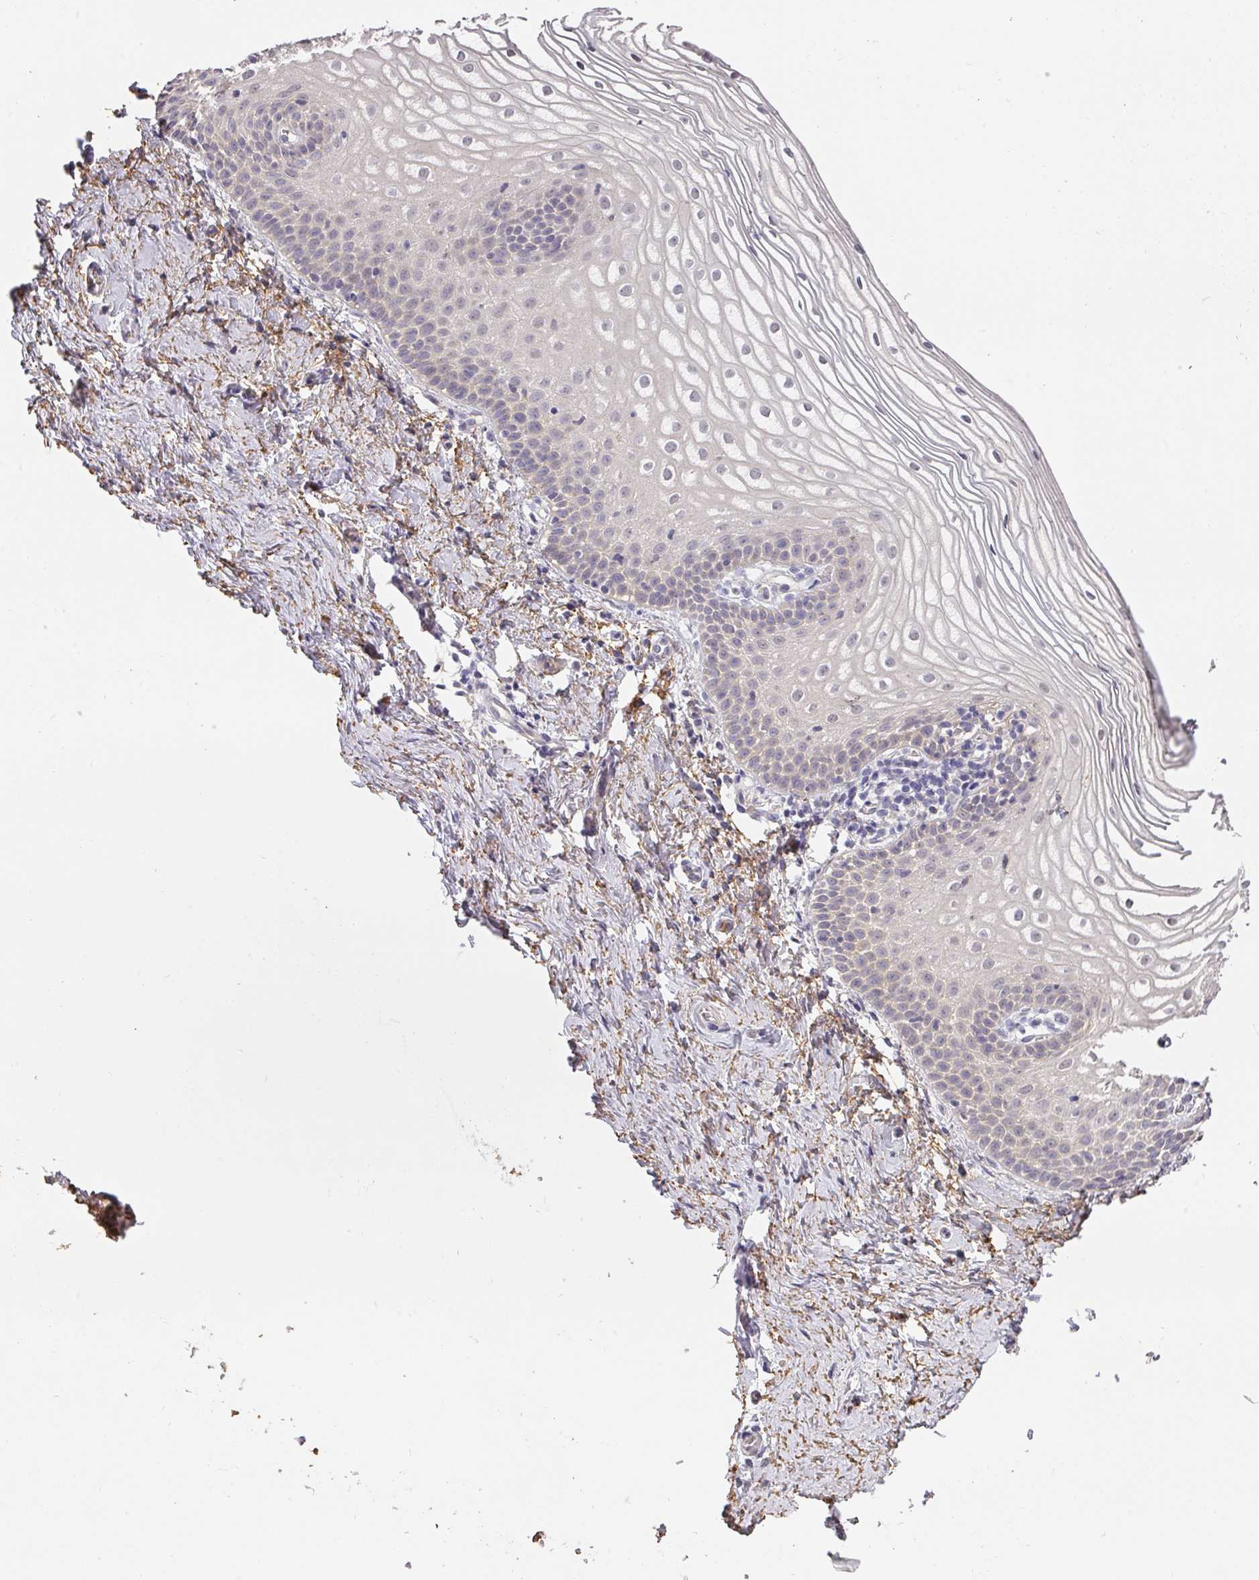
{"staining": {"intensity": "weak", "quantity": "25%-75%", "location": "nuclear"}, "tissue": "vagina", "cell_type": "Squamous epithelial cells", "image_type": "normal", "snomed": [{"axis": "morphology", "description": "Normal tissue, NOS"}, {"axis": "topography", "description": "Vagina"}], "caption": "Protein staining of unremarkable vagina reveals weak nuclear positivity in about 25%-75% of squamous epithelial cells.", "gene": "FOXN4", "patient": {"sex": "female", "age": 56}}